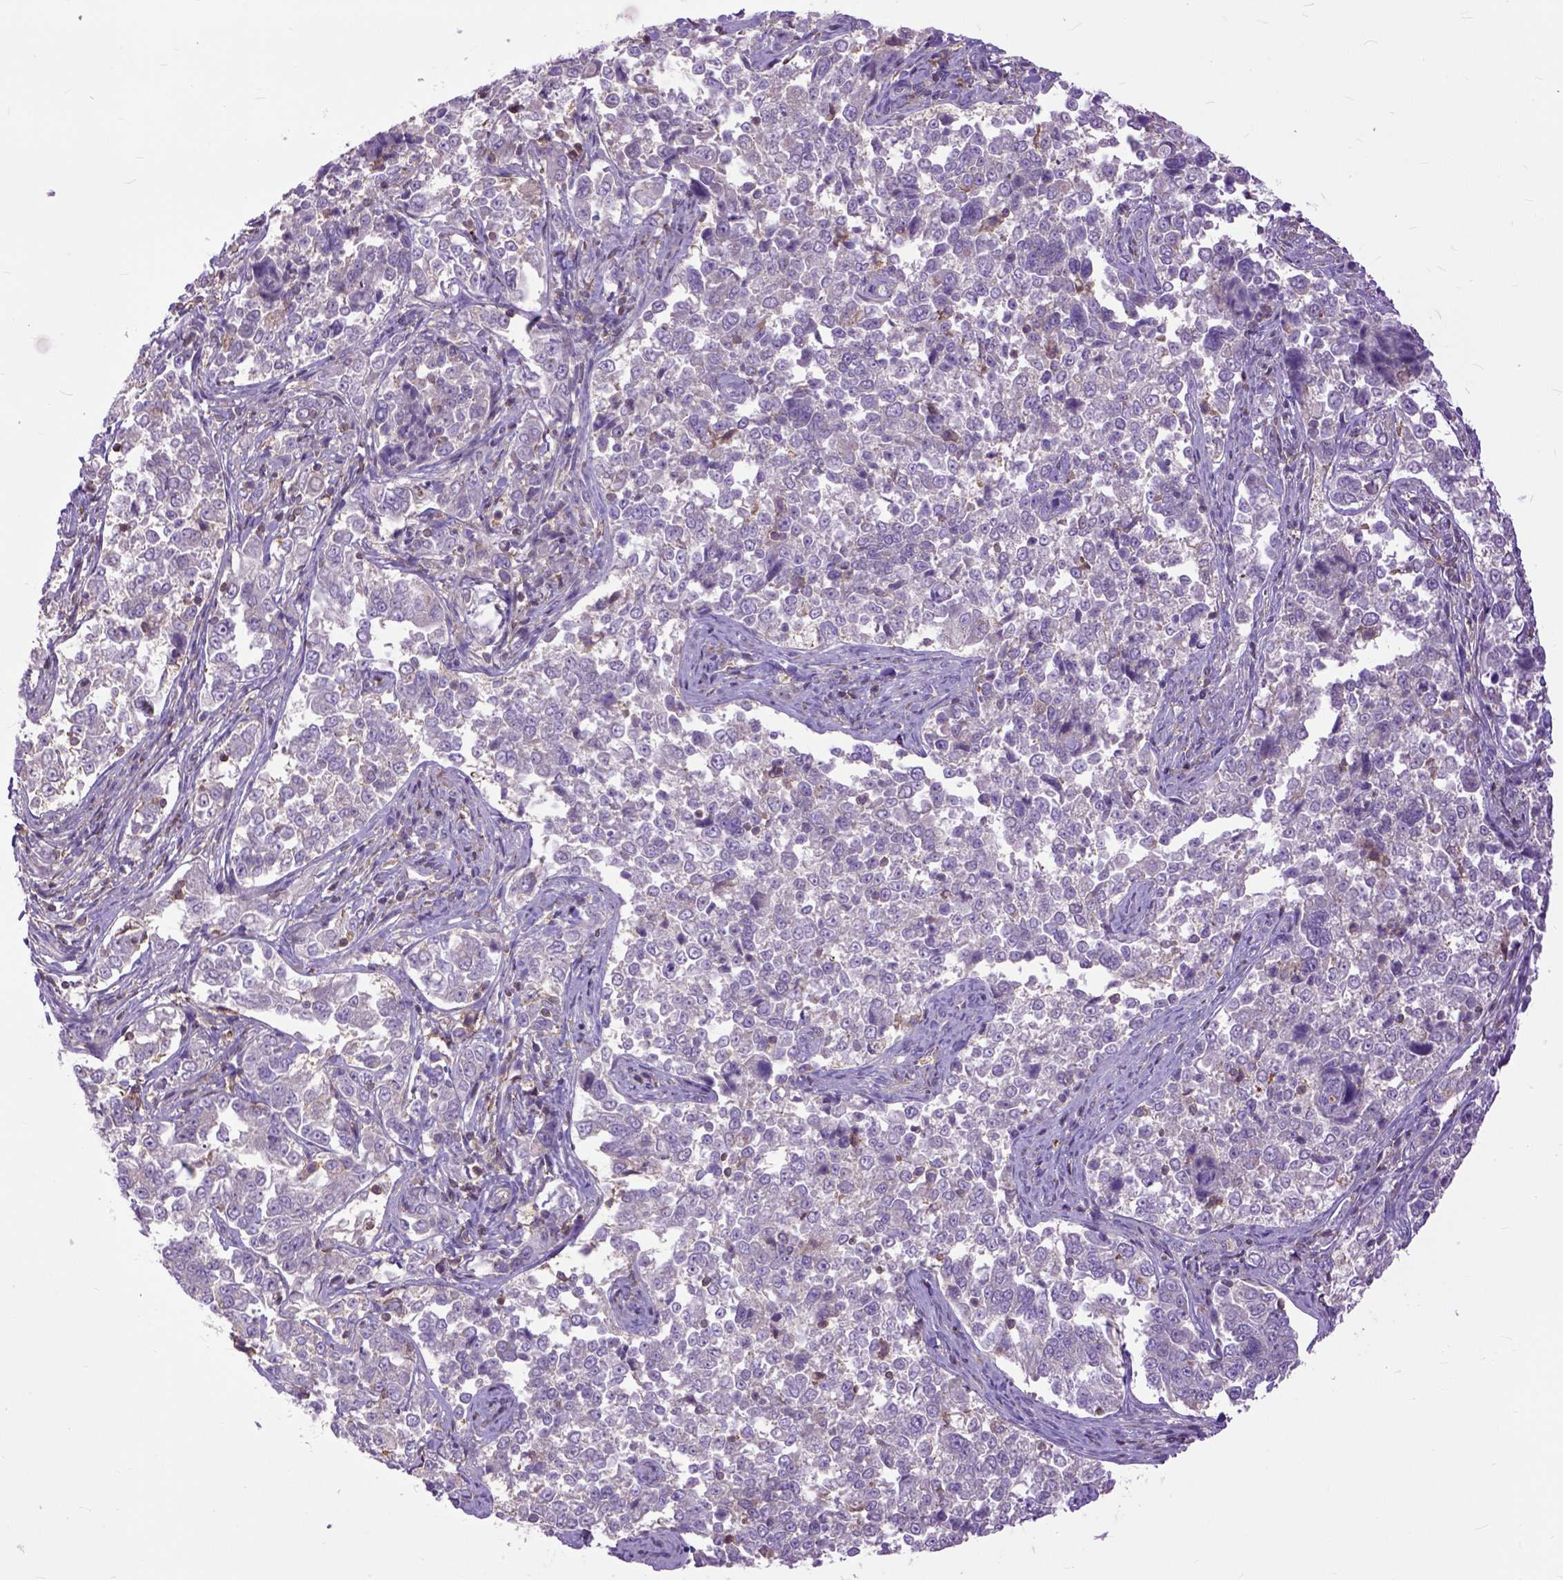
{"staining": {"intensity": "negative", "quantity": "none", "location": "none"}, "tissue": "endometrial cancer", "cell_type": "Tumor cells", "image_type": "cancer", "snomed": [{"axis": "morphology", "description": "Adenocarcinoma, NOS"}, {"axis": "topography", "description": "Endometrium"}], "caption": "Endometrial cancer was stained to show a protein in brown. There is no significant positivity in tumor cells.", "gene": "NAMPT", "patient": {"sex": "female", "age": 43}}